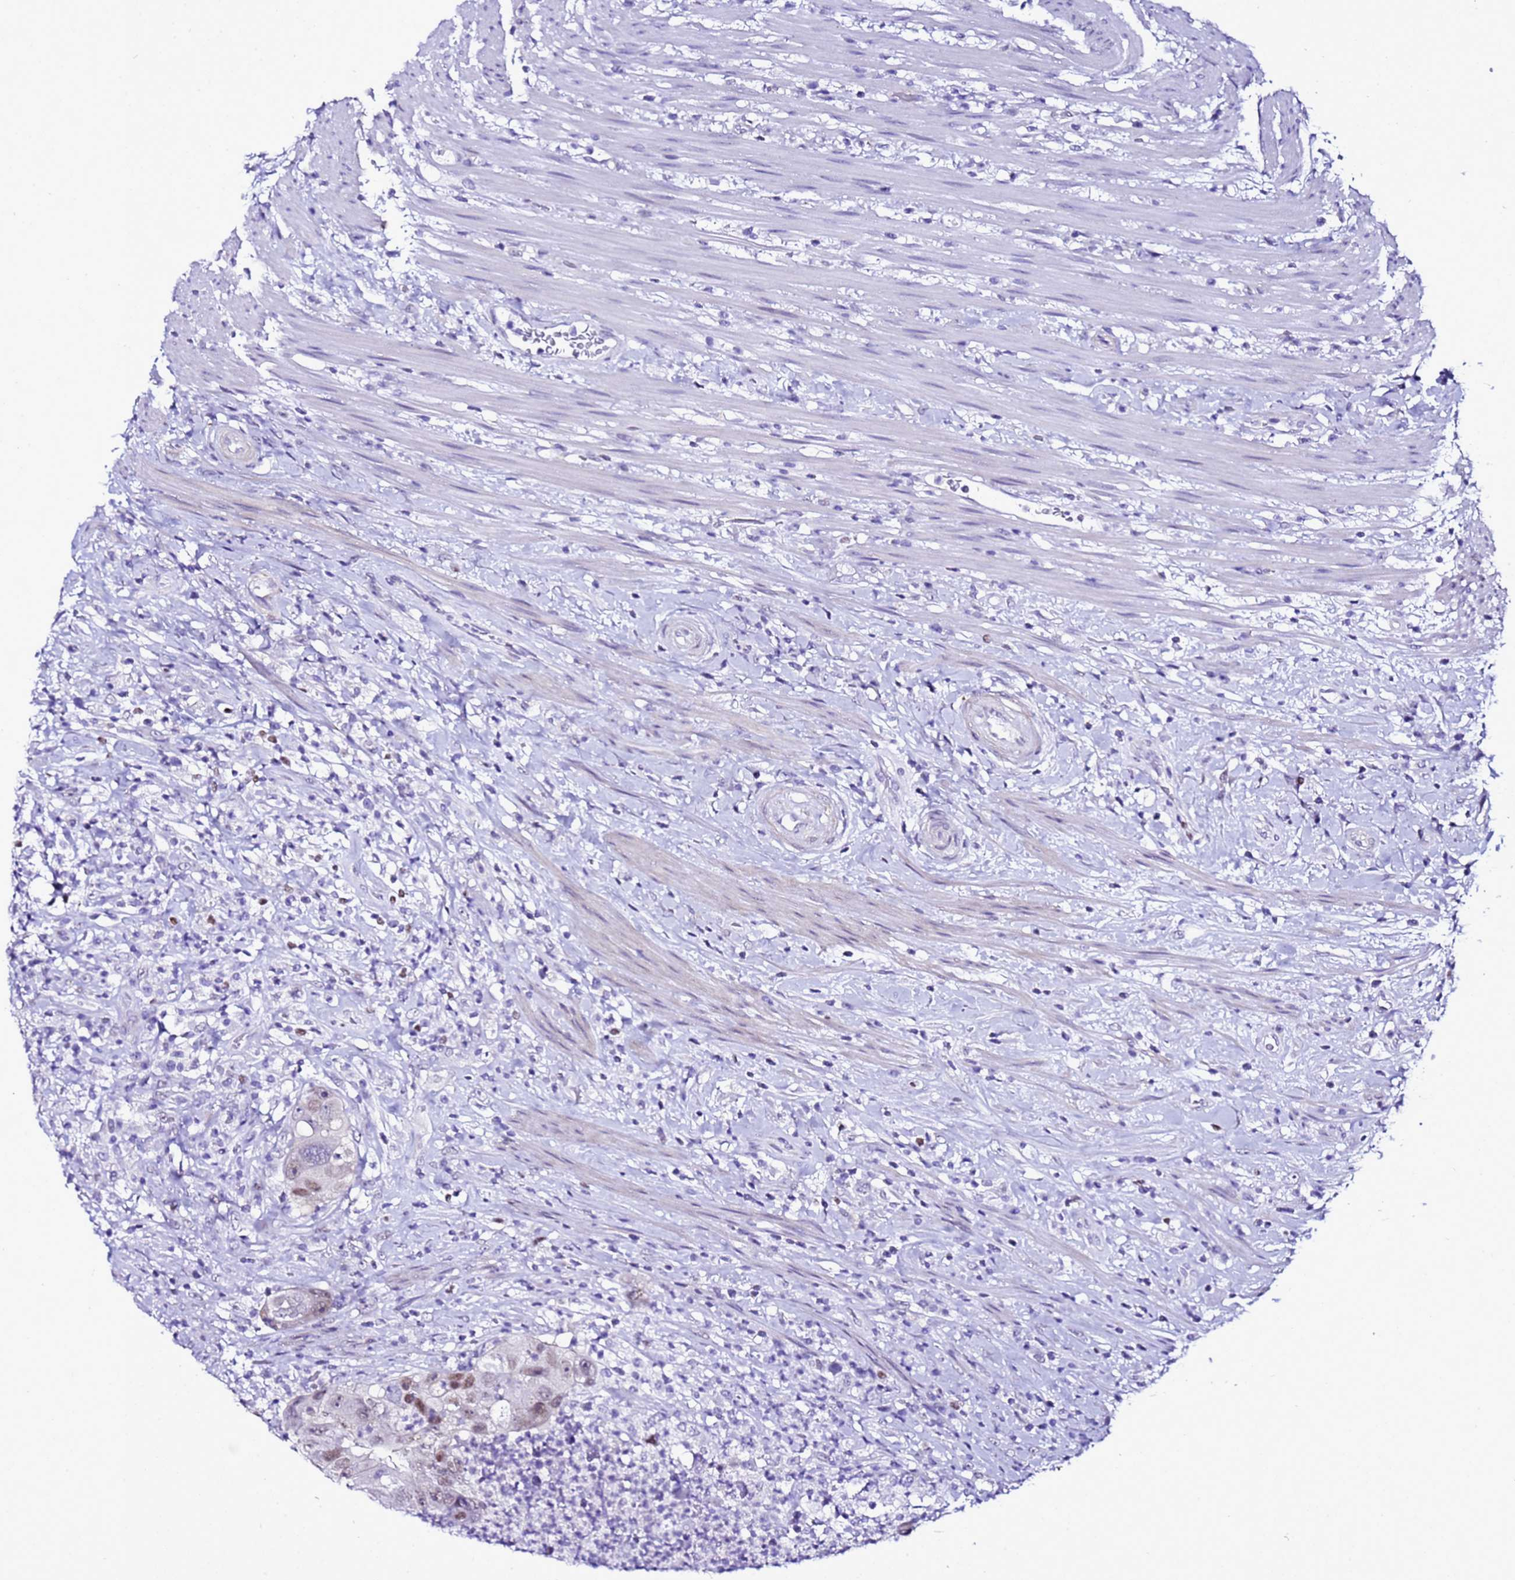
{"staining": {"intensity": "moderate", "quantity": ">75%", "location": "nuclear"}, "tissue": "colorectal cancer", "cell_type": "Tumor cells", "image_type": "cancer", "snomed": [{"axis": "morphology", "description": "Adenocarcinoma, NOS"}, {"axis": "topography", "description": "Rectum"}], "caption": "Immunohistochemistry (IHC) (DAB (3,3'-diaminobenzidine)) staining of adenocarcinoma (colorectal) displays moderate nuclear protein positivity in approximately >75% of tumor cells. (Stains: DAB (3,3'-diaminobenzidine) in brown, nuclei in blue, Microscopy: brightfield microscopy at high magnification).", "gene": "BCL7A", "patient": {"sex": "male", "age": 59}}